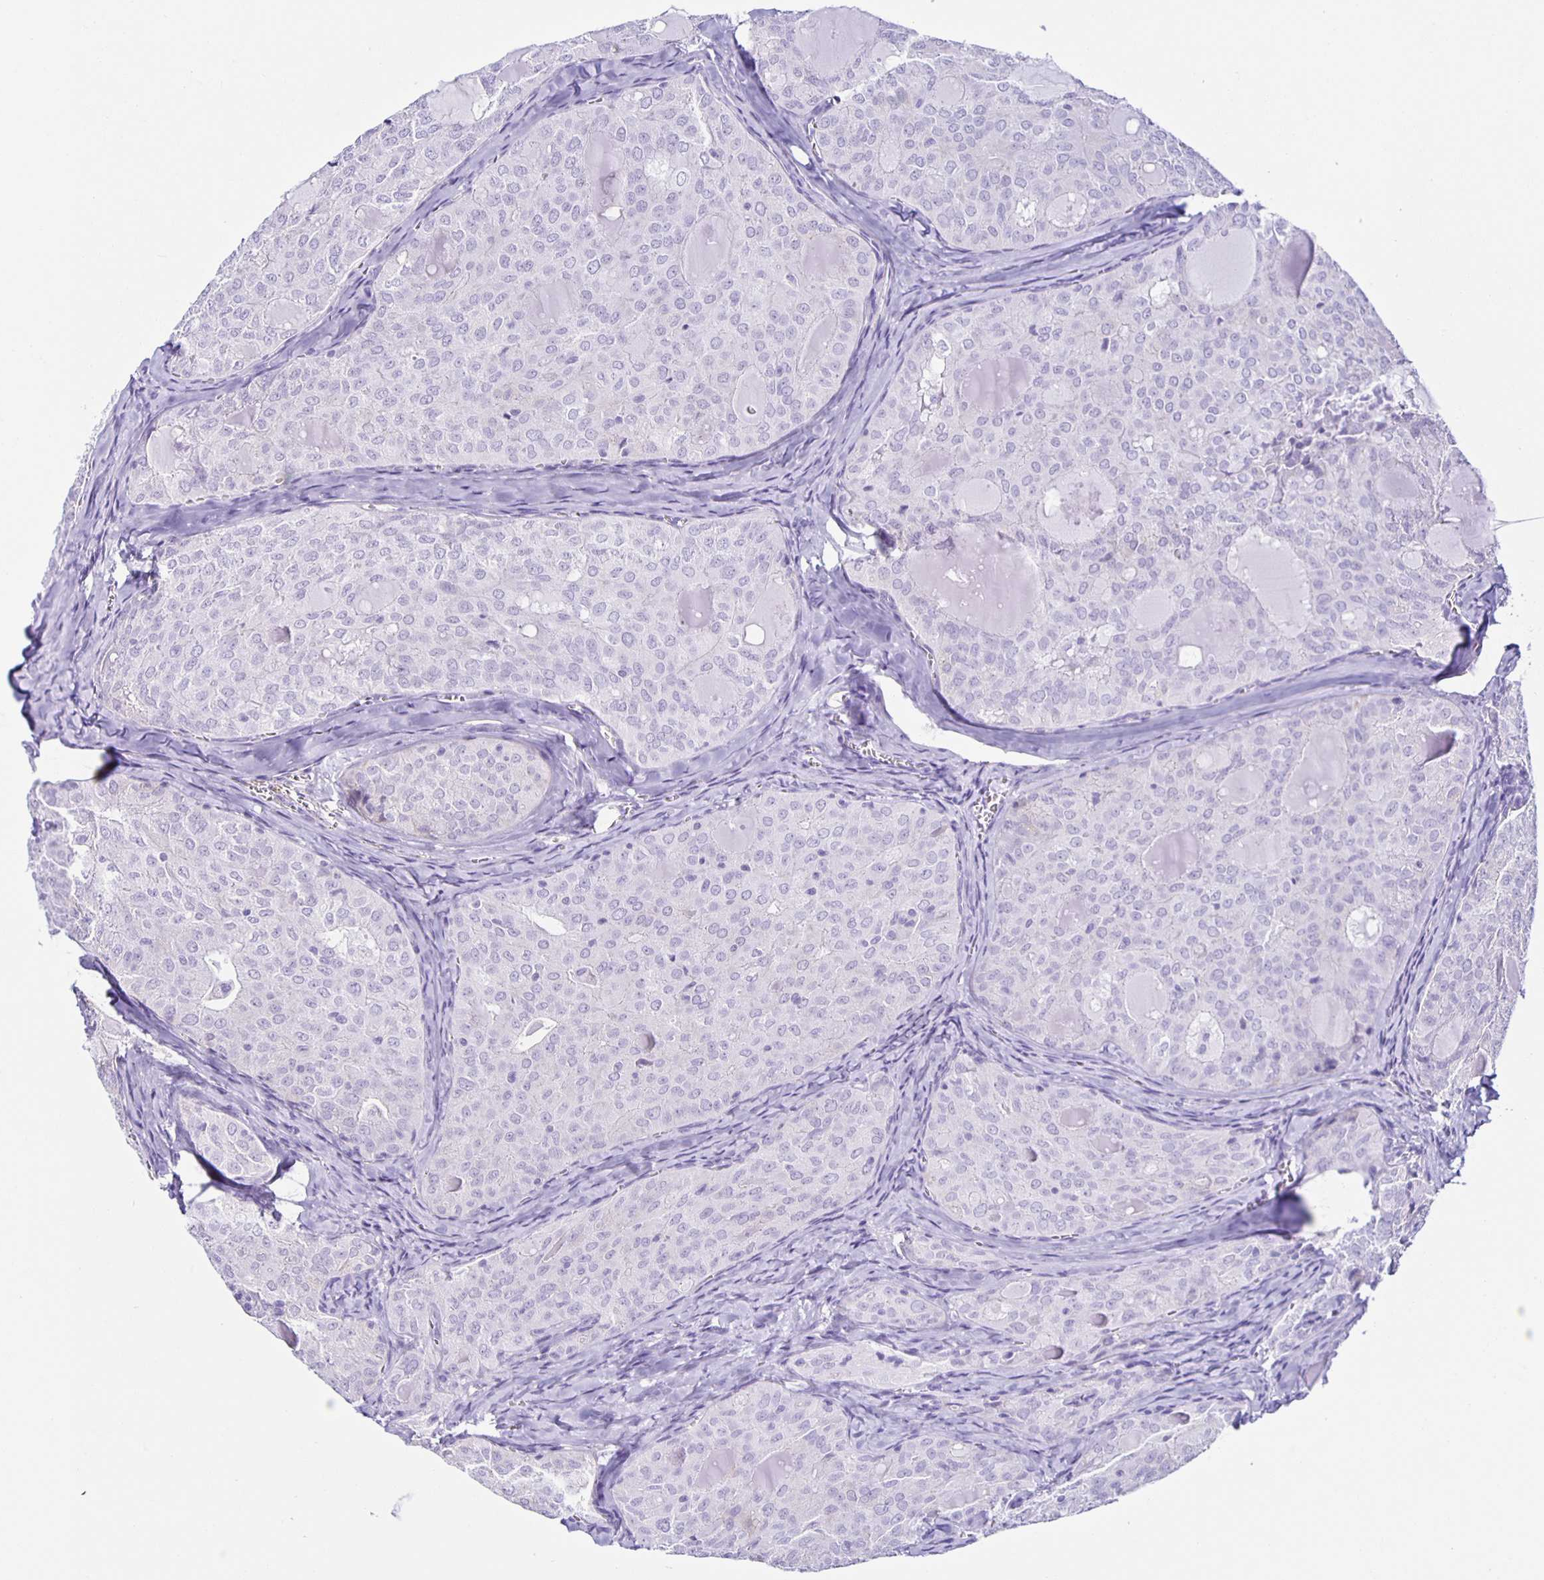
{"staining": {"intensity": "negative", "quantity": "none", "location": "none"}, "tissue": "thyroid cancer", "cell_type": "Tumor cells", "image_type": "cancer", "snomed": [{"axis": "morphology", "description": "Follicular adenoma carcinoma, NOS"}, {"axis": "topography", "description": "Thyroid gland"}], "caption": "IHC histopathology image of neoplastic tissue: follicular adenoma carcinoma (thyroid) stained with DAB (3,3'-diaminobenzidine) exhibits no significant protein positivity in tumor cells.", "gene": "AQP6", "patient": {"sex": "male", "age": 75}}